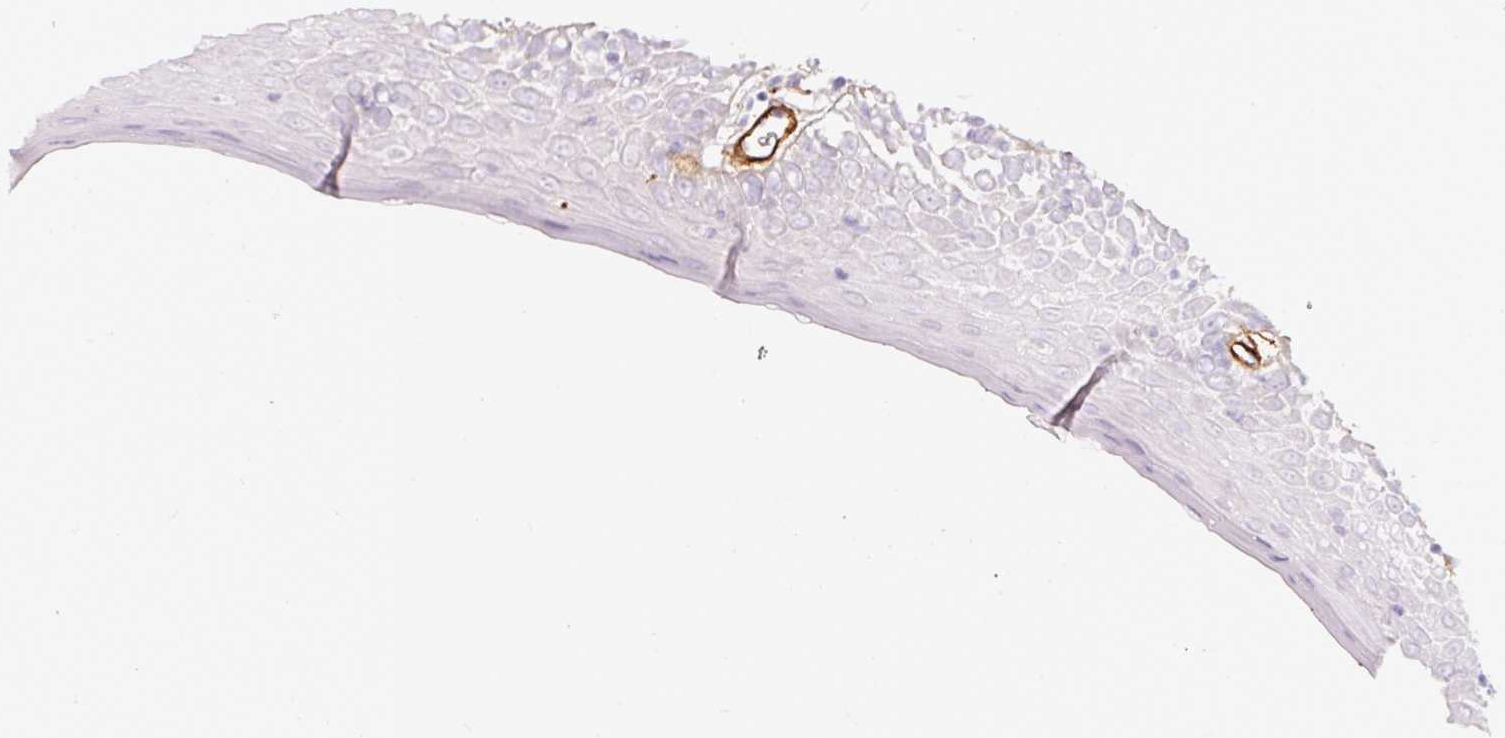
{"staining": {"intensity": "negative", "quantity": "none", "location": "none"}, "tissue": "oral mucosa", "cell_type": "Squamous epithelial cells", "image_type": "normal", "snomed": [{"axis": "morphology", "description": "Normal tissue, NOS"}, {"axis": "morphology", "description": "Squamous cell carcinoma, NOS"}, {"axis": "topography", "description": "Oral tissue"}, {"axis": "topography", "description": "Tounge, NOS"}, {"axis": "topography", "description": "Head-Neck"}], "caption": "Squamous epithelial cells show no significant protein positivity in unremarkable oral mucosa.", "gene": "LOXL4", "patient": {"sex": "male", "age": 76}}